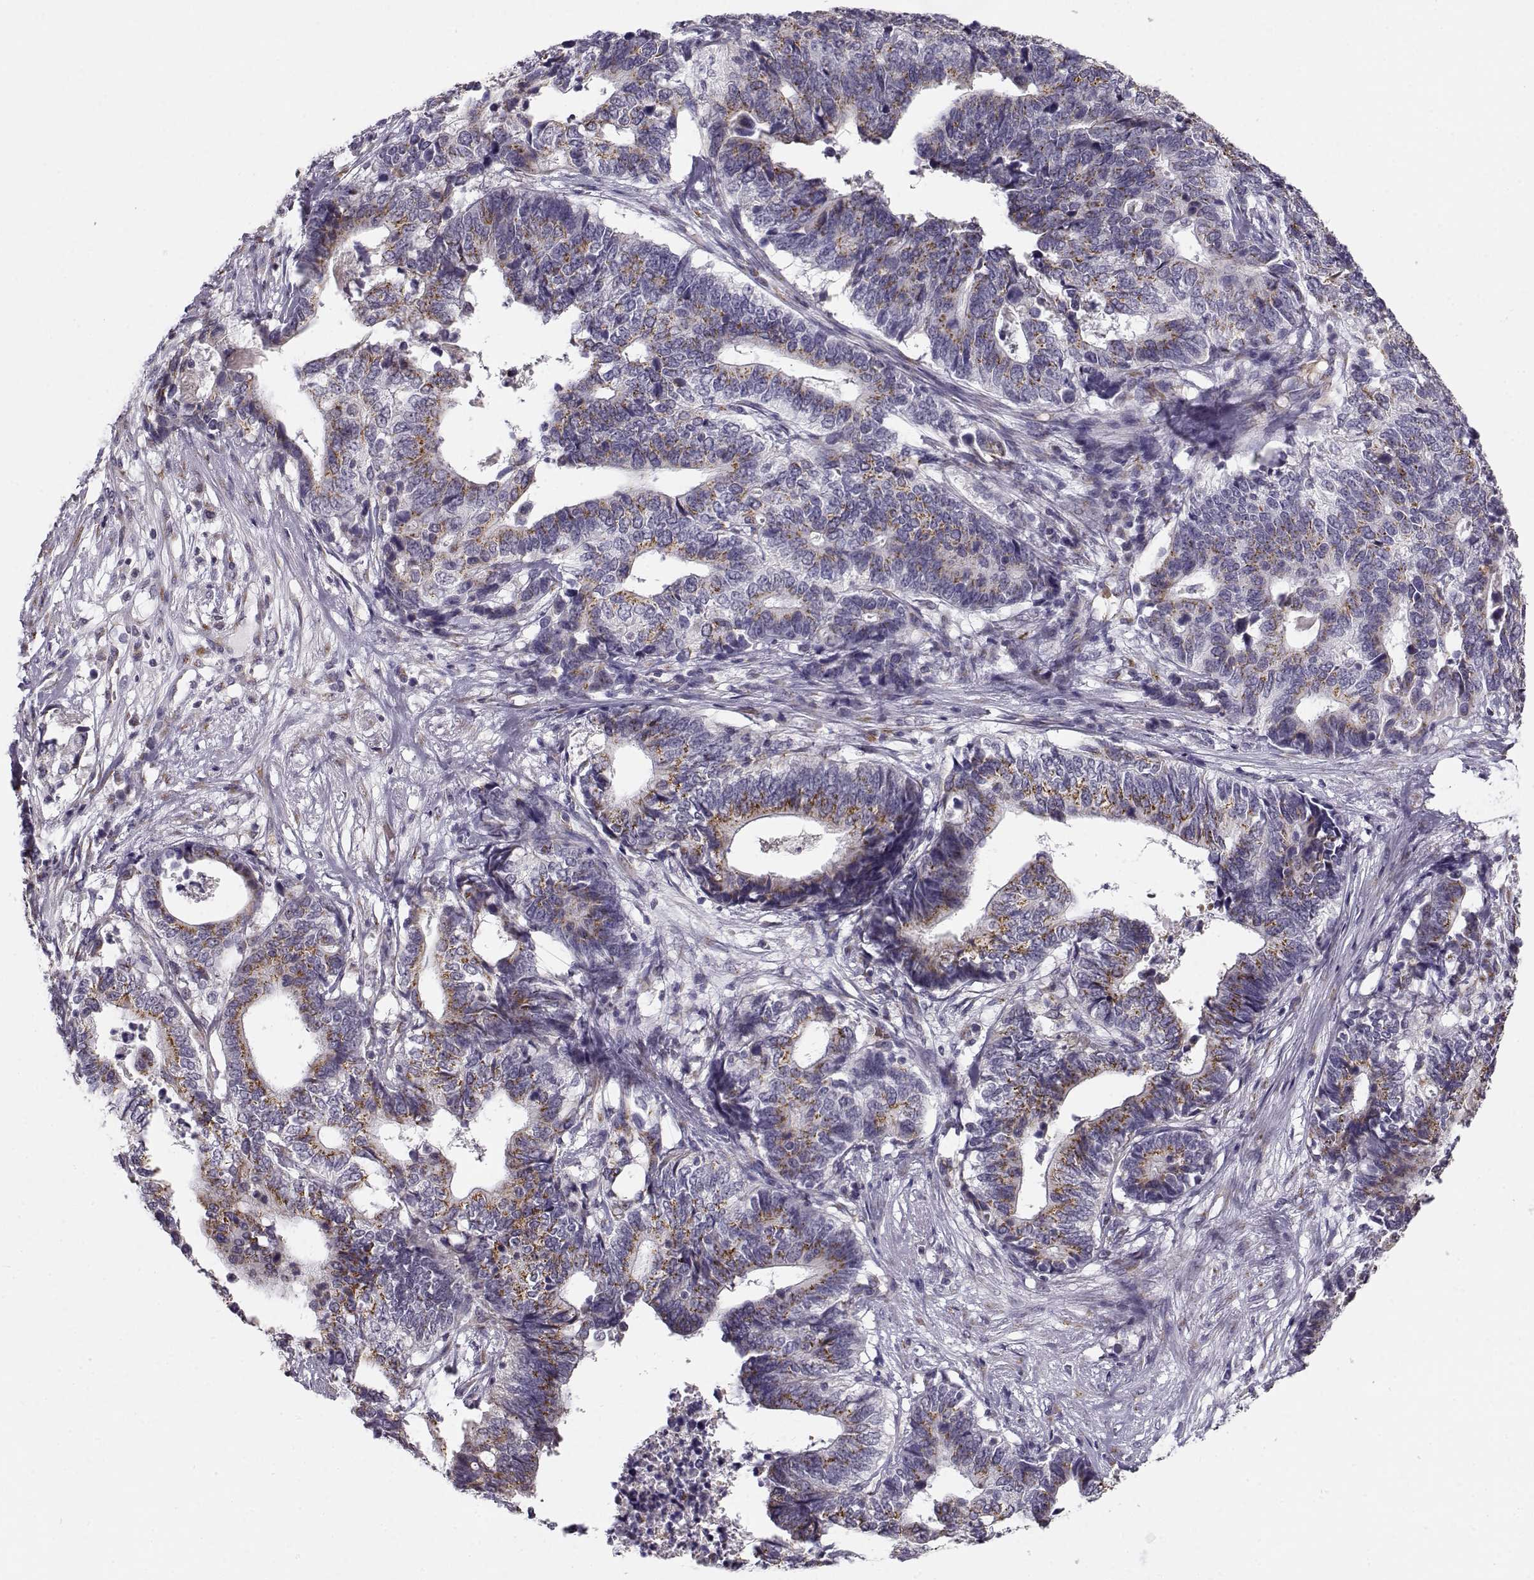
{"staining": {"intensity": "moderate", "quantity": "25%-75%", "location": "cytoplasmic/membranous"}, "tissue": "stomach cancer", "cell_type": "Tumor cells", "image_type": "cancer", "snomed": [{"axis": "morphology", "description": "Adenocarcinoma, NOS"}, {"axis": "topography", "description": "Stomach, upper"}], "caption": "Immunohistochemistry of stomach cancer displays medium levels of moderate cytoplasmic/membranous positivity in about 25%-75% of tumor cells. (Brightfield microscopy of DAB IHC at high magnification).", "gene": "SLC4A5", "patient": {"sex": "female", "age": 67}}